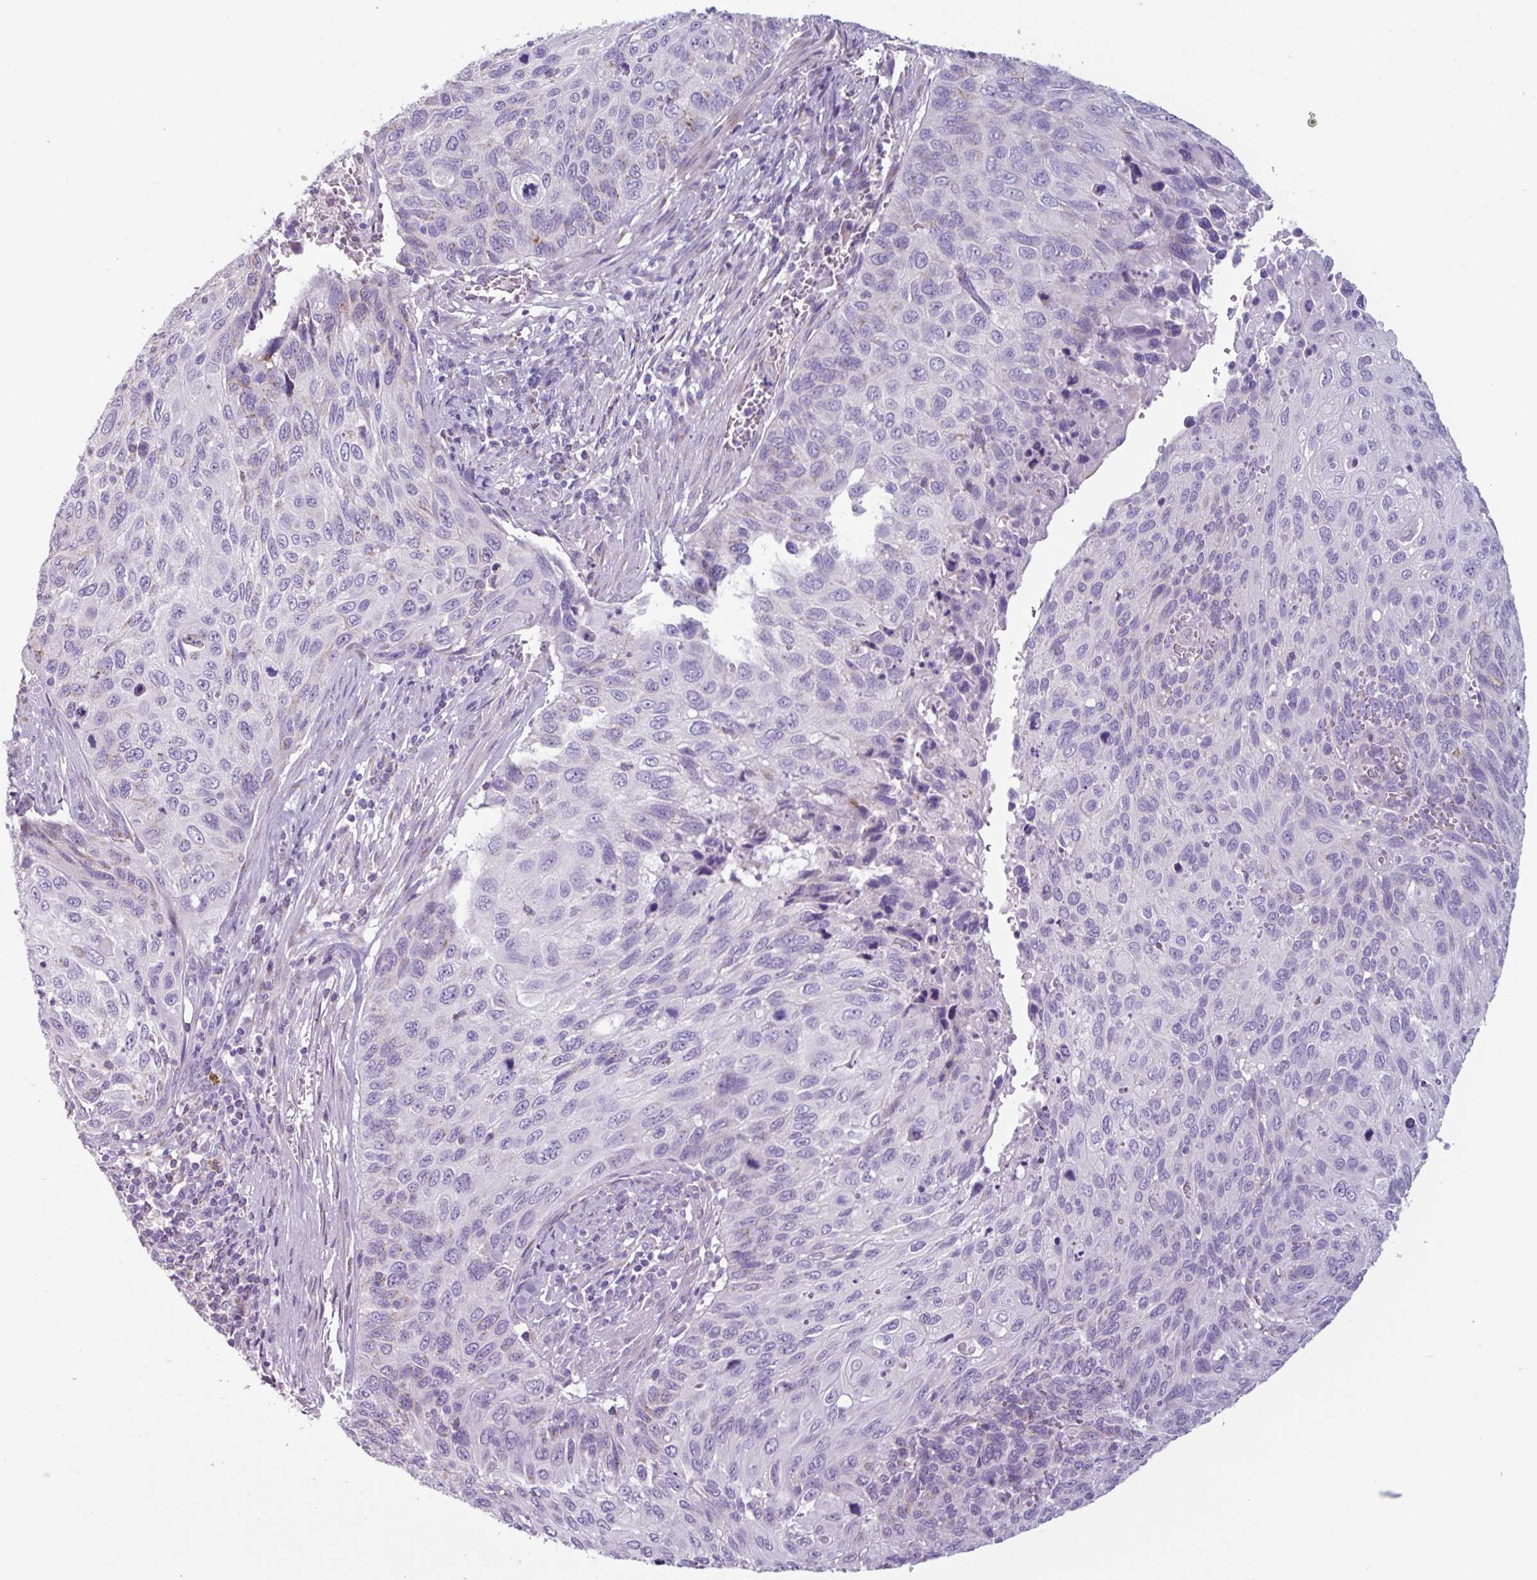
{"staining": {"intensity": "weak", "quantity": "<25%", "location": "cytoplasmic/membranous"}, "tissue": "cervical cancer", "cell_type": "Tumor cells", "image_type": "cancer", "snomed": [{"axis": "morphology", "description": "Squamous cell carcinoma, NOS"}, {"axis": "topography", "description": "Cervix"}], "caption": "A micrograph of human squamous cell carcinoma (cervical) is negative for staining in tumor cells.", "gene": "ADGRE1", "patient": {"sex": "female", "age": 70}}